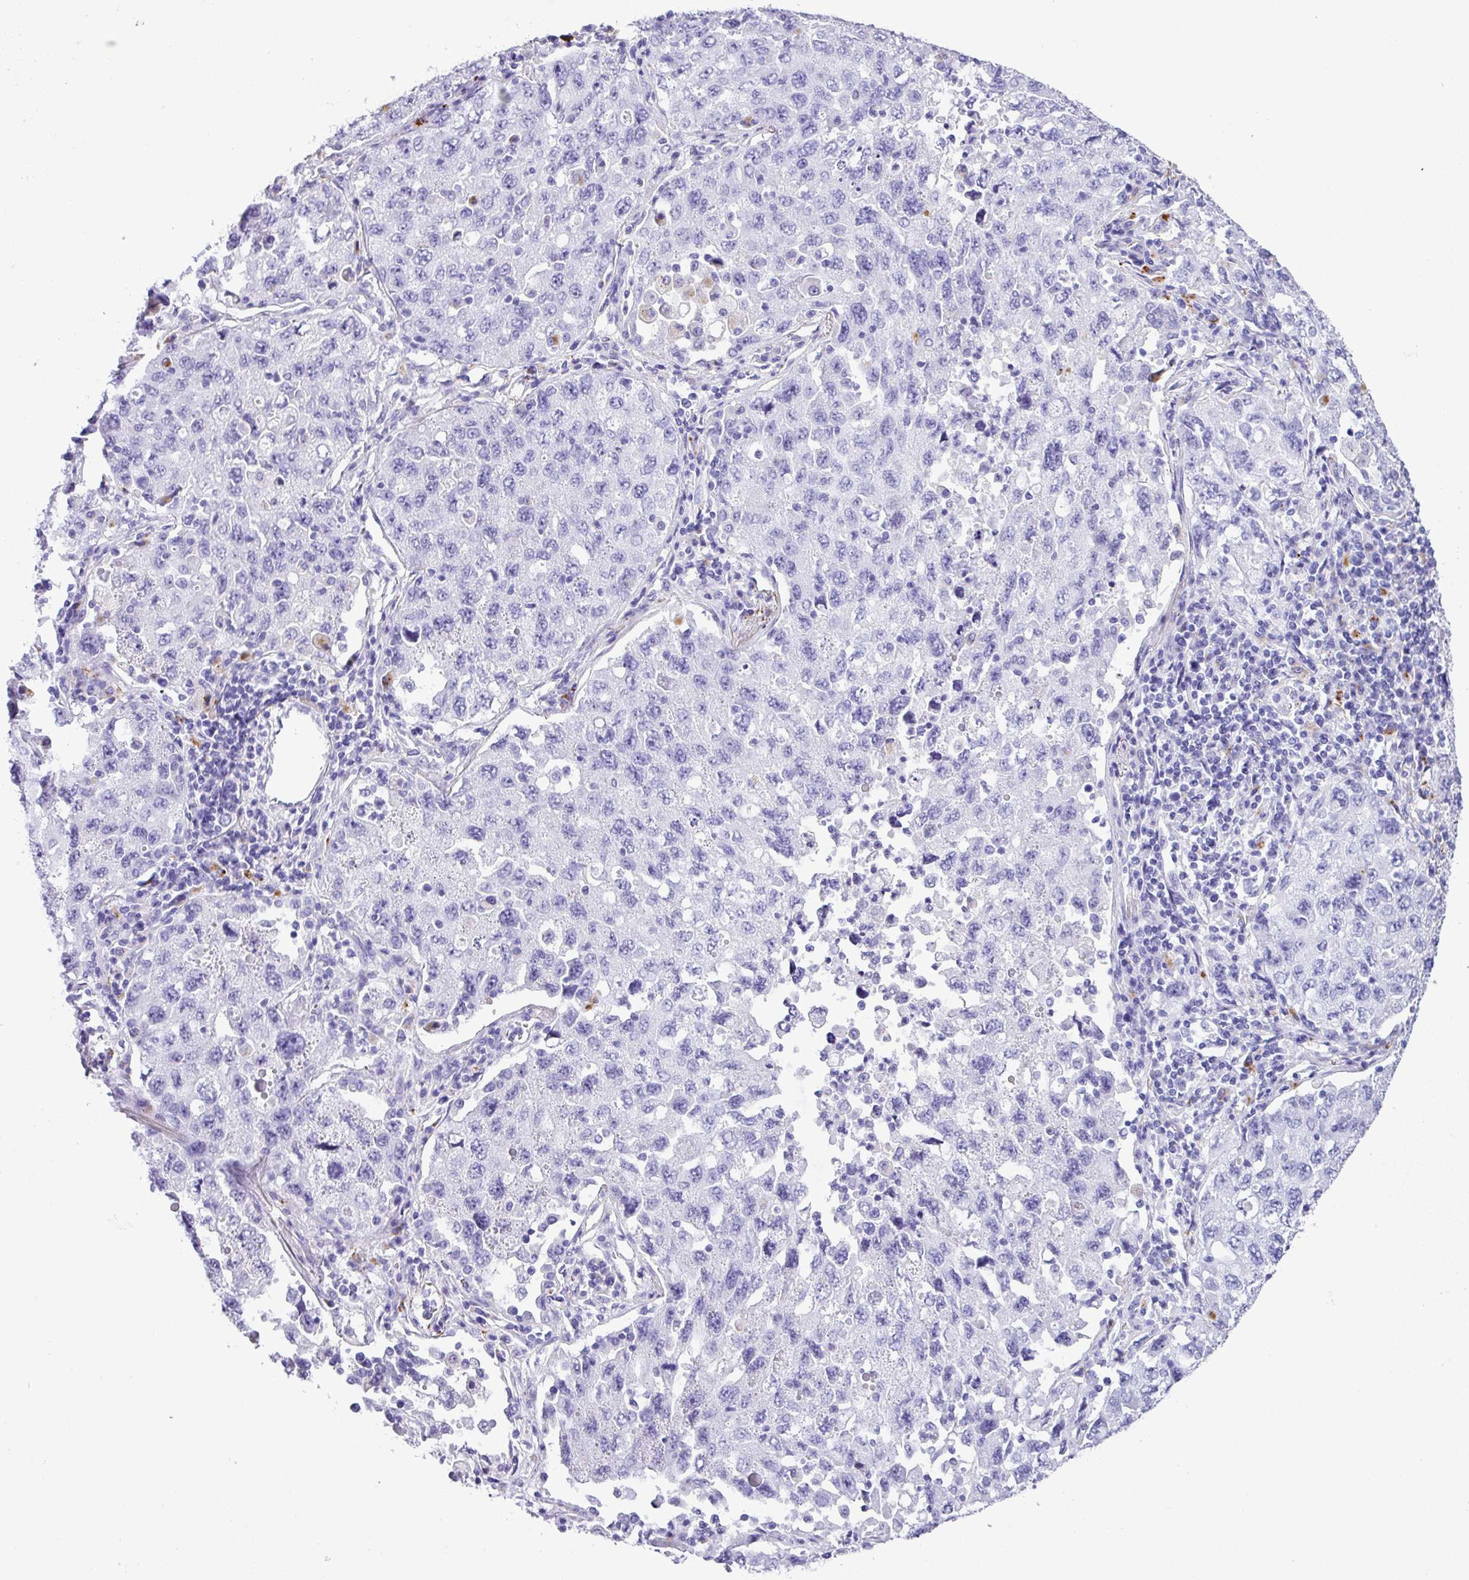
{"staining": {"intensity": "negative", "quantity": "none", "location": "none"}, "tissue": "lung cancer", "cell_type": "Tumor cells", "image_type": "cancer", "snomed": [{"axis": "morphology", "description": "Adenocarcinoma, NOS"}, {"axis": "topography", "description": "Lung"}], "caption": "Lung cancer (adenocarcinoma) was stained to show a protein in brown. There is no significant staining in tumor cells.", "gene": "ZG16", "patient": {"sex": "female", "age": 57}}